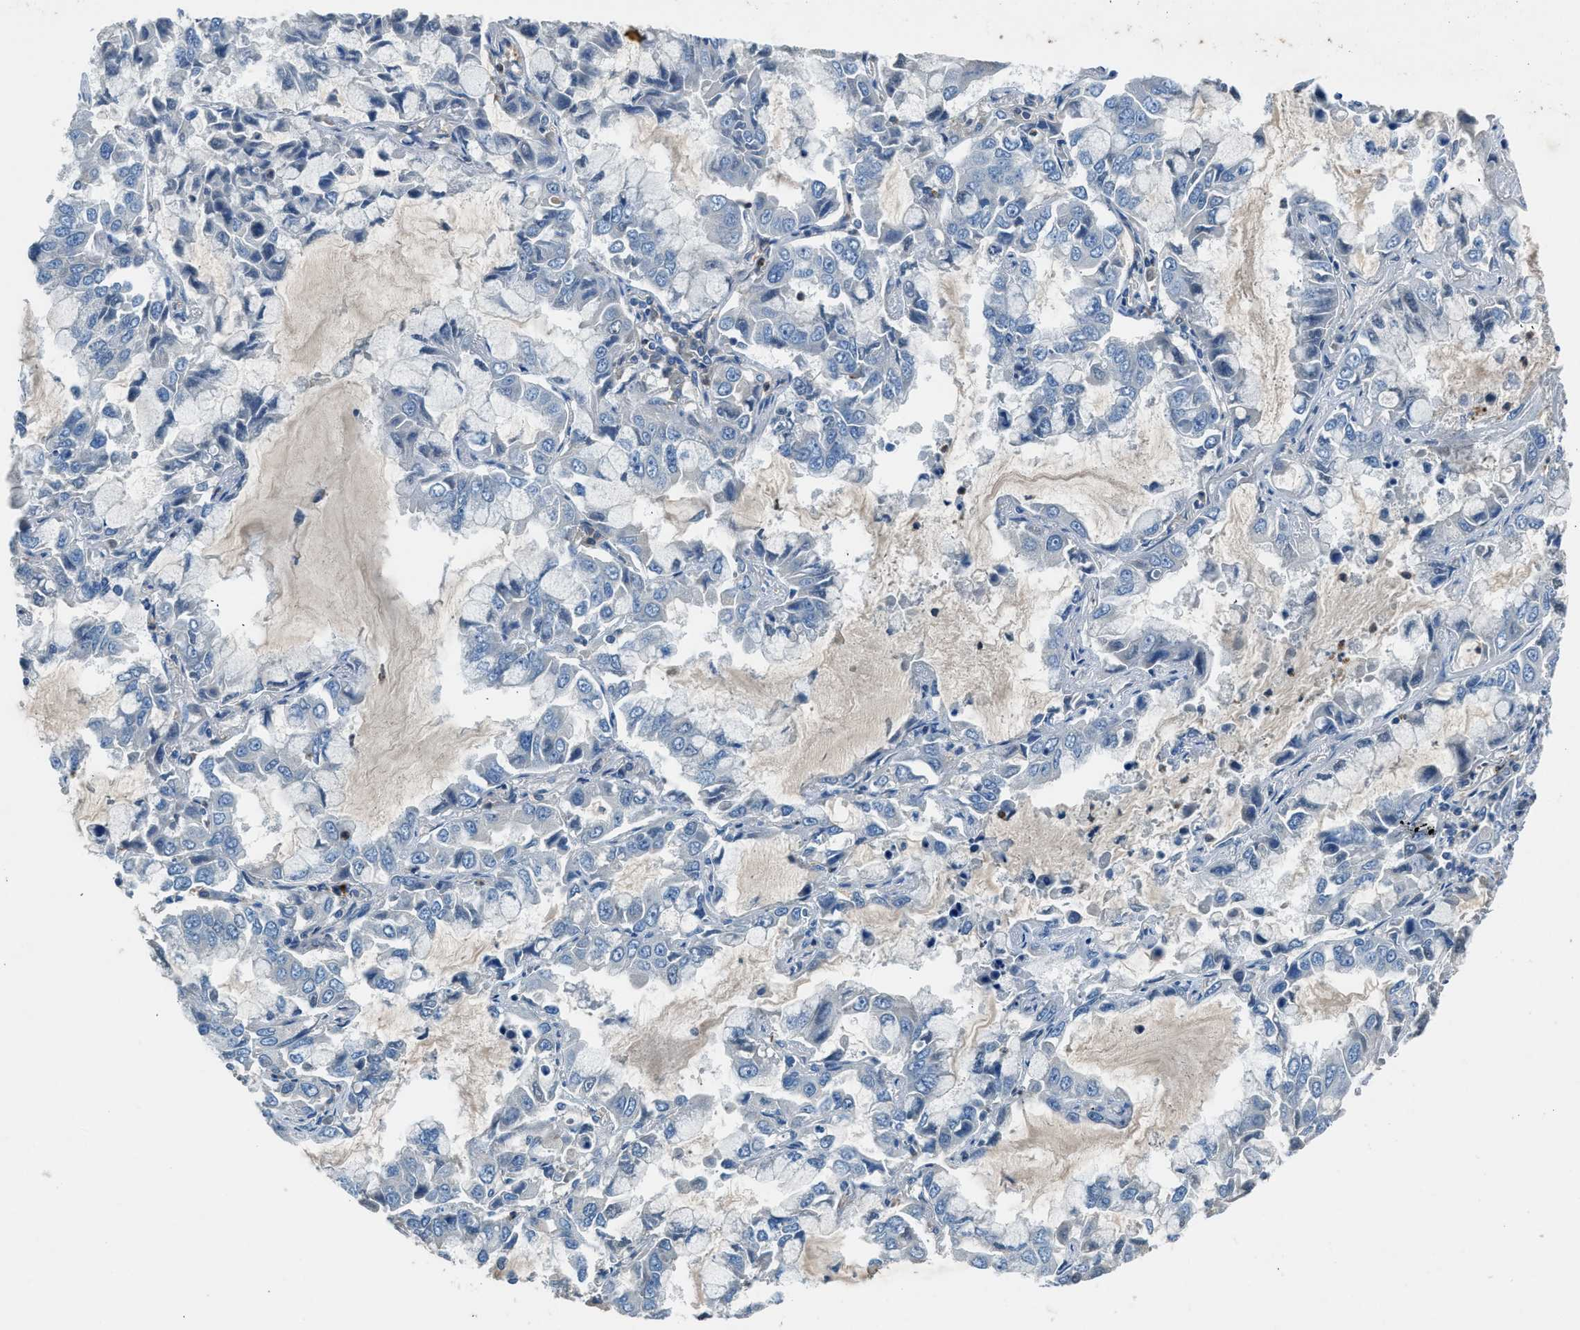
{"staining": {"intensity": "negative", "quantity": "none", "location": "none"}, "tissue": "lung cancer", "cell_type": "Tumor cells", "image_type": "cancer", "snomed": [{"axis": "morphology", "description": "Adenocarcinoma, NOS"}, {"axis": "topography", "description": "Lung"}], "caption": "Lung adenocarcinoma was stained to show a protein in brown. There is no significant expression in tumor cells.", "gene": "BMP1", "patient": {"sex": "male", "age": 64}}